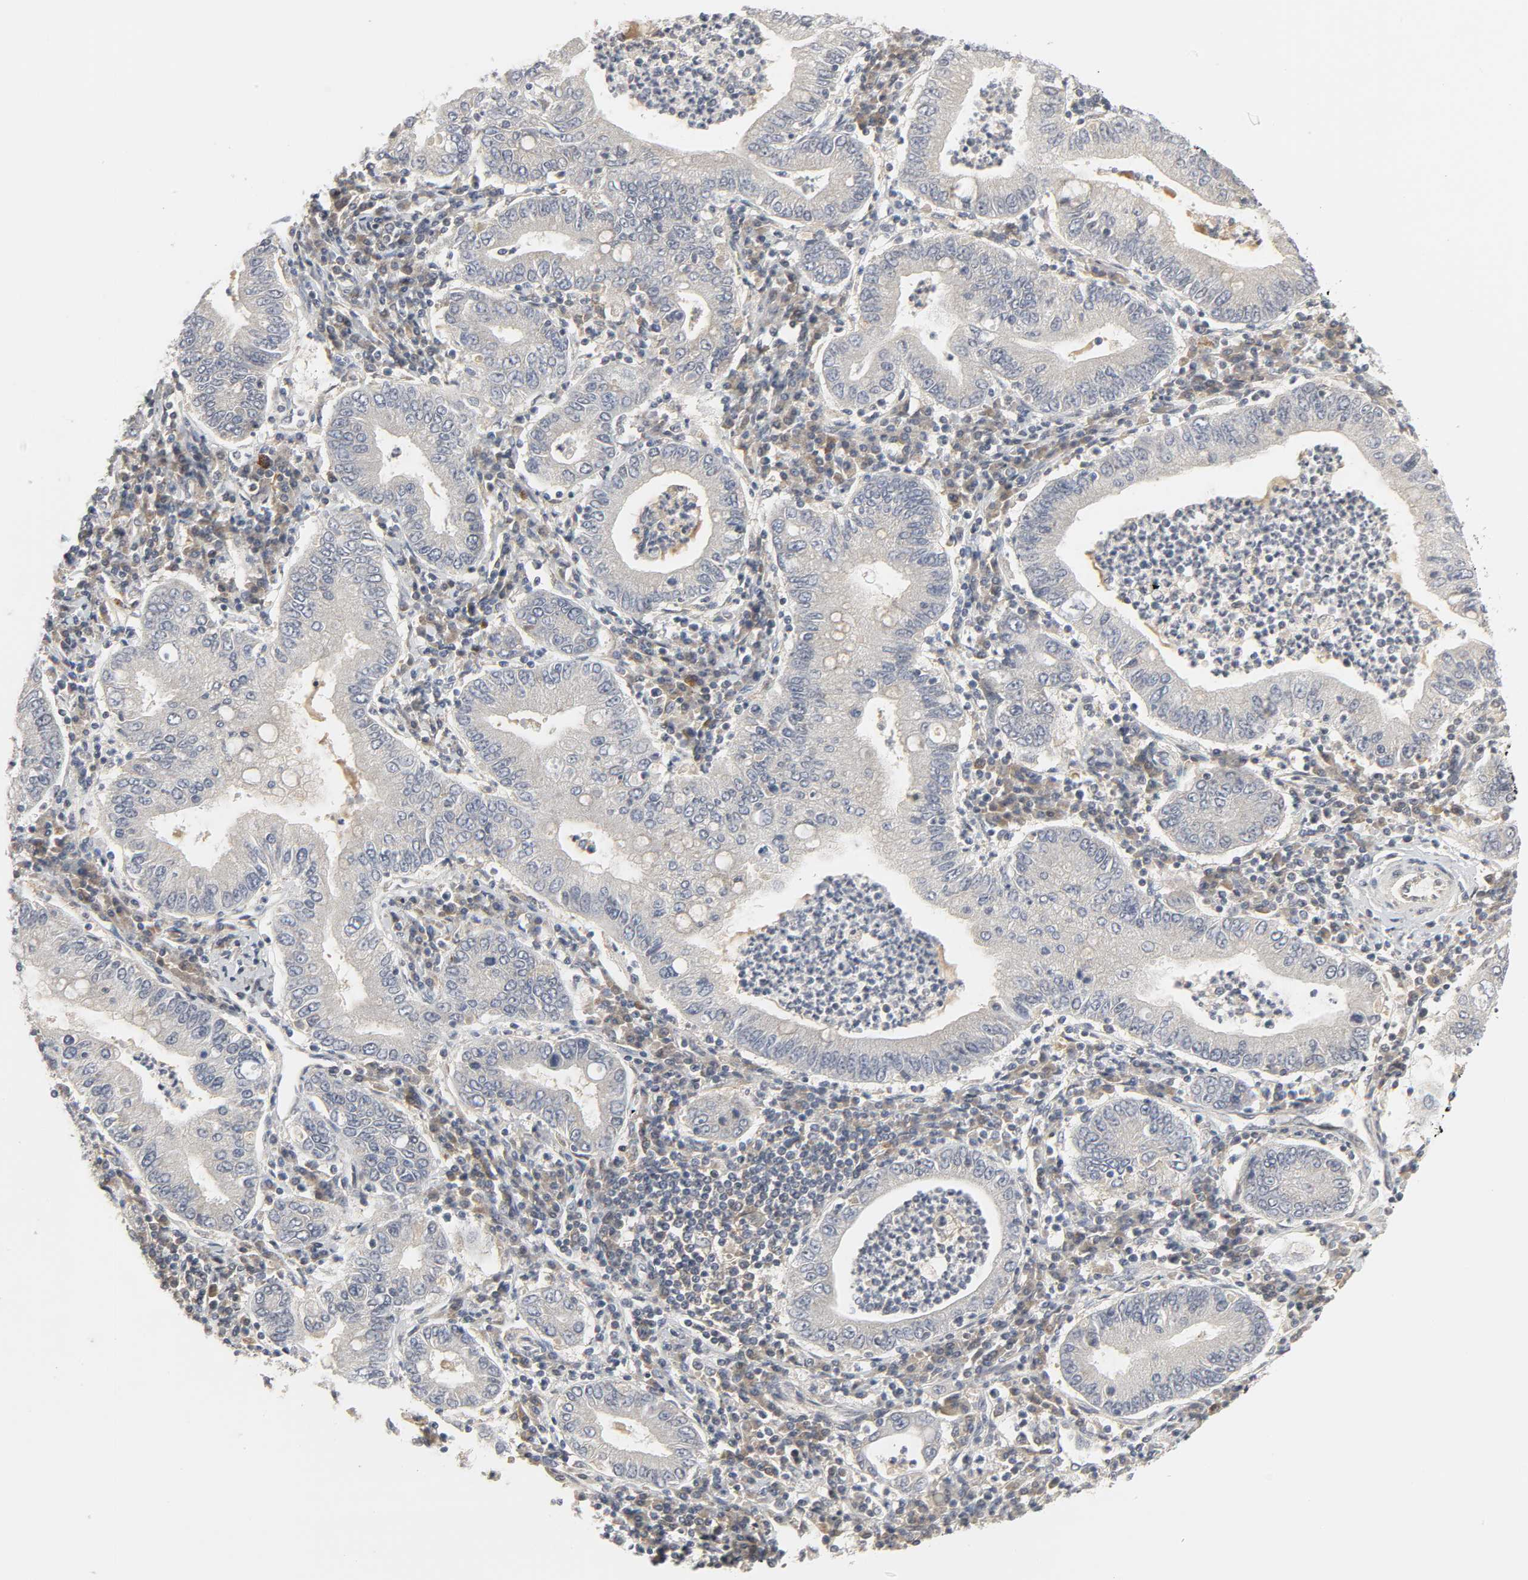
{"staining": {"intensity": "negative", "quantity": "none", "location": "none"}, "tissue": "stomach cancer", "cell_type": "Tumor cells", "image_type": "cancer", "snomed": [{"axis": "morphology", "description": "Normal tissue, NOS"}, {"axis": "morphology", "description": "Adenocarcinoma, NOS"}, {"axis": "topography", "description": "Esophagus"}, {"axis": "topography", "description": "Stomach, upper"}, {"axis": "topography", "description": "Peripheral nerve tissue"}], "caption": "Immunohistochemistry (IHC) image of human stomach cancer stained for a protein (brown), which exhibits no staining in tumor cells.", "gene": "CLIP1", "patient": {"sex": "male", "age": 62}}